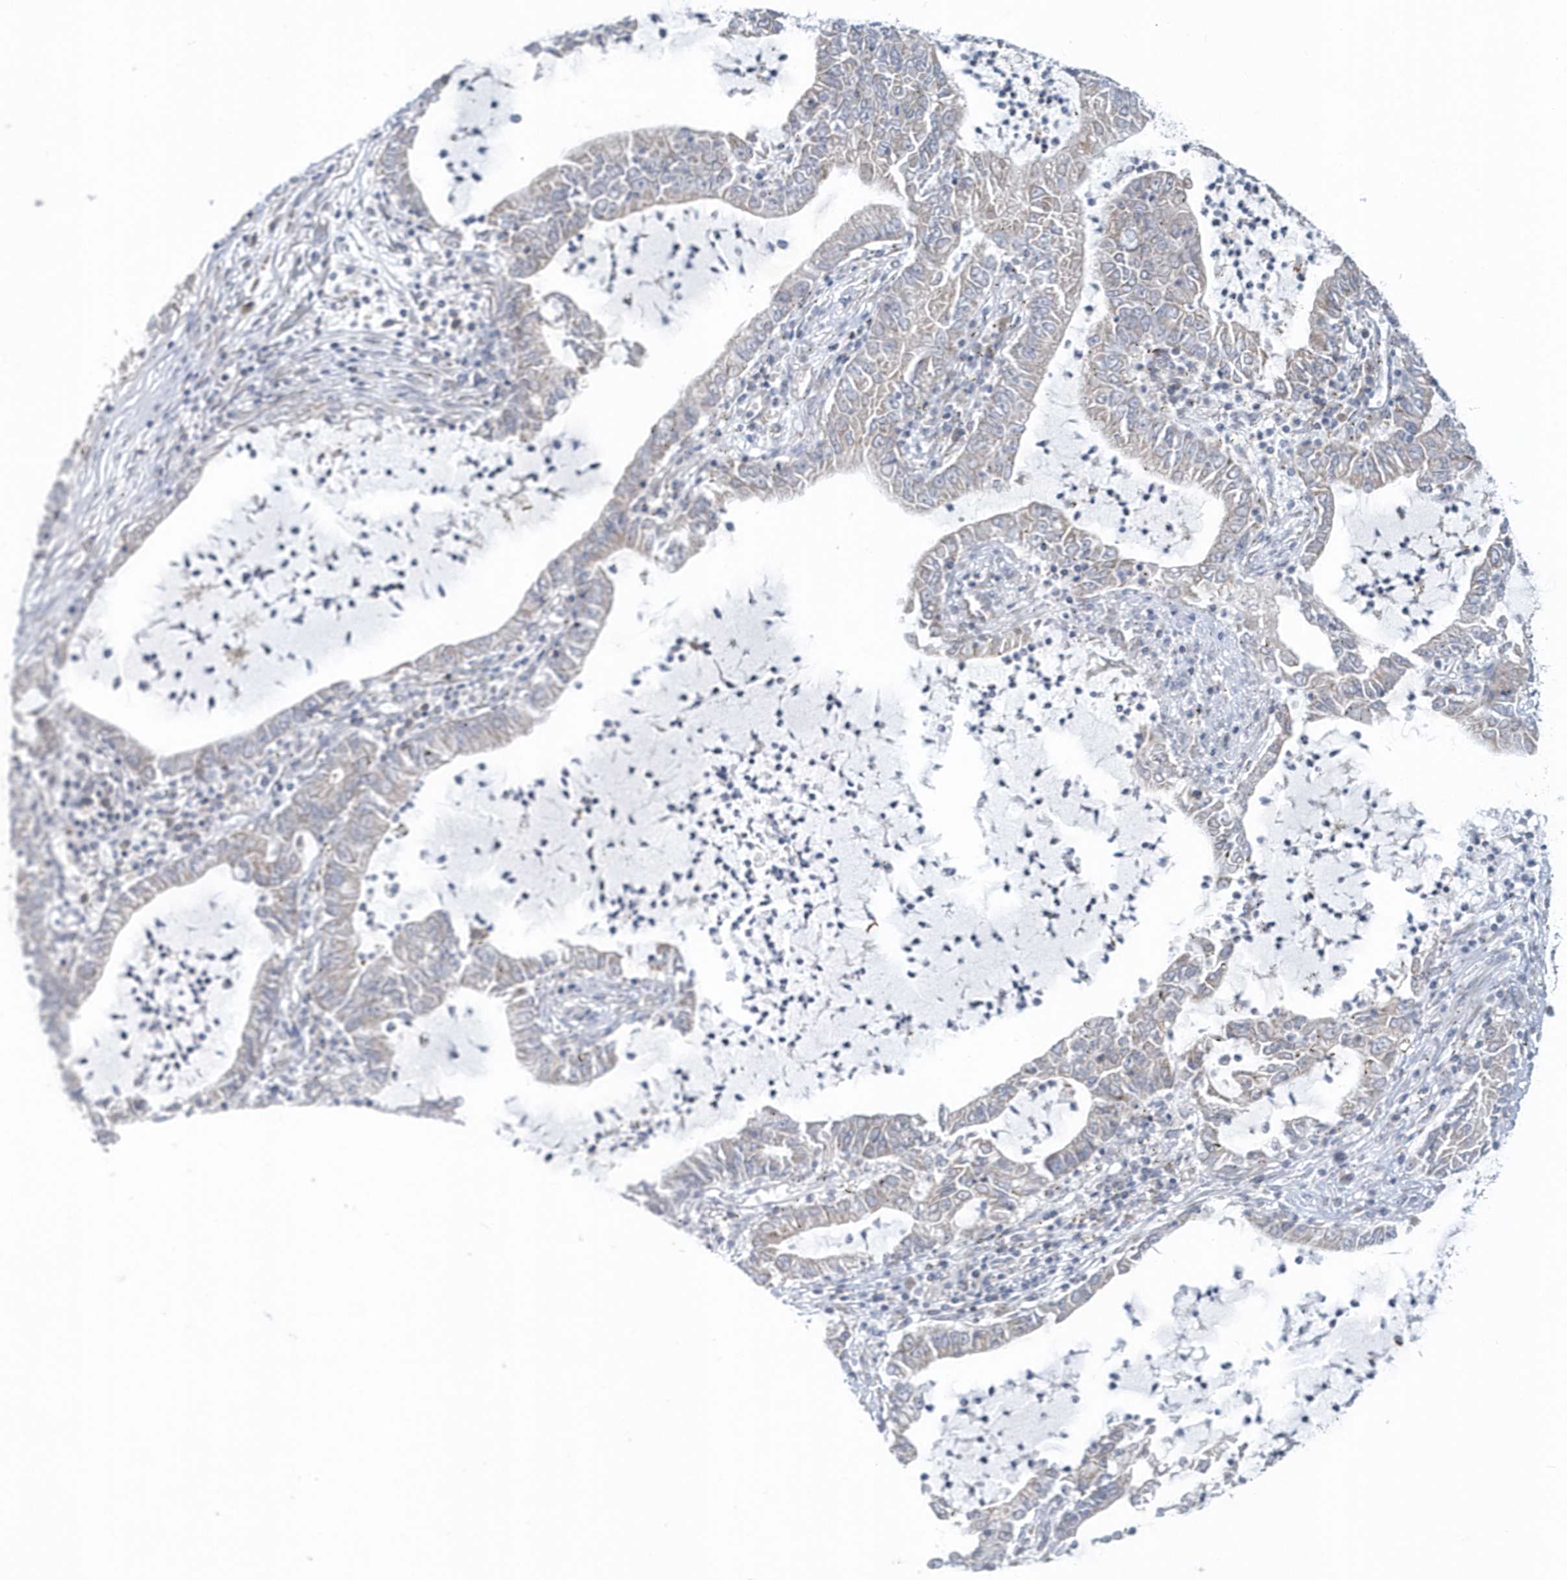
{"staining": {"intensity": "negative", "quantity": "none", "location": "none"}, "tissue": "lung cancer", "cell_type": "Tumor cells", "image_type": "cancer", "snomed": [{"axis": "morphology", "description": "Adenocarcinoma, NOS"}, {"axis": "topography", "description": "Lung"}], "caption": "DAB (3,3'-diaminobenzidine) immunohistochemical staining of lung cancer reveals no significant positivity in tumor cells. Brightfield microscopy of IHC stained with DAB (3,3'-diaminobenzidine) (brown) and hematoxylin (blue), captured at high magnification.", "gene": "EIF3C", "patient": {"sex": "female", "age": 51}}